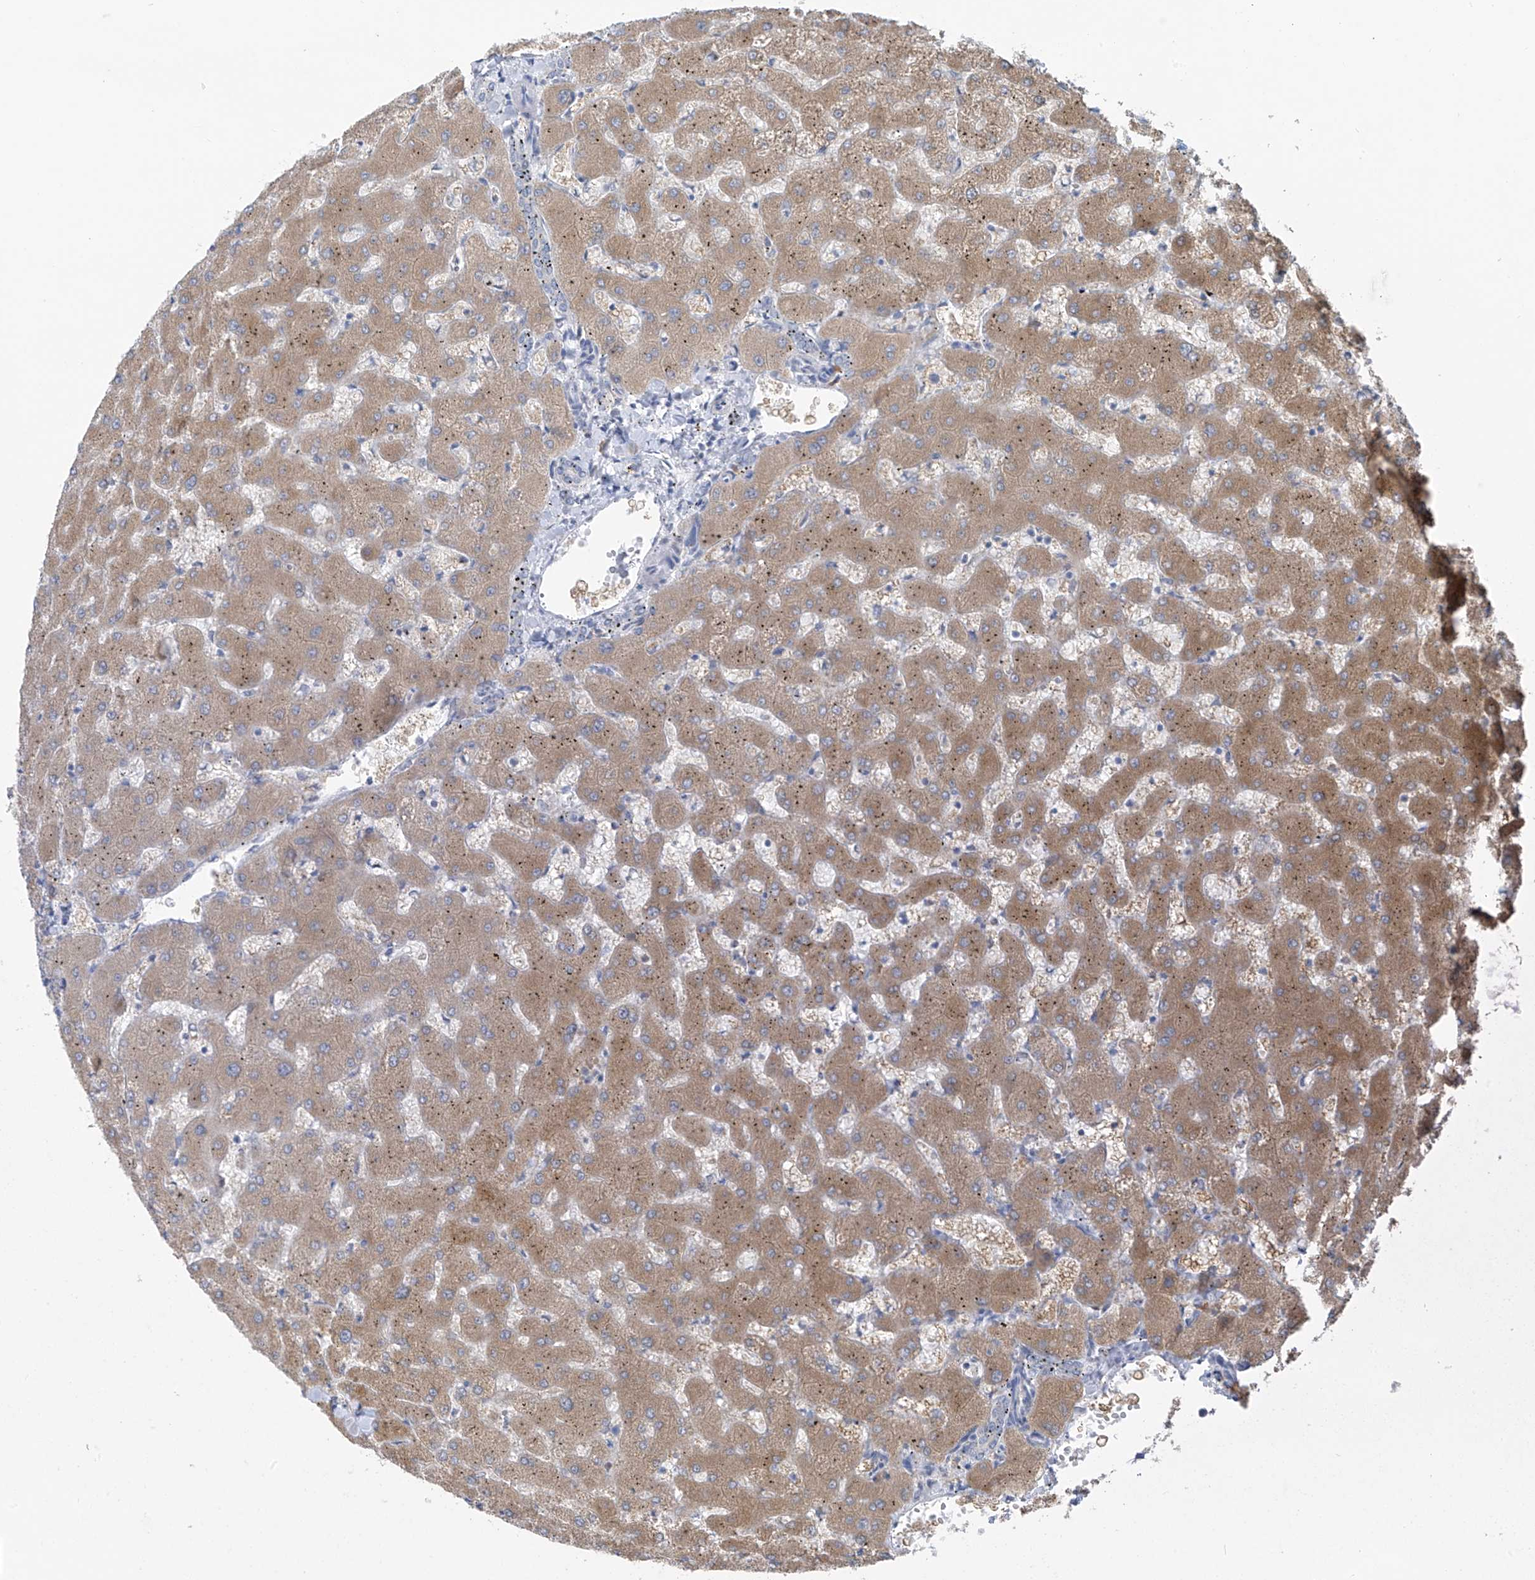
{"staining": {"intensity": "negative", "quantity": "none", "location": "none"}, "tissue": "liver", "cell_type": "Cholangiocytes", "image_type": "normal", "snomed": [{"axis": "morphology", "description": "Normal tissue, NOS"}, {"axis": "topography", "description": "Liver"}], "caption": "Photomicrograph shows no protein positivity in cholangiocytes of benign liver.", "gene": "CYP4V2", "patient": {"sex": "female", "age": 63}}